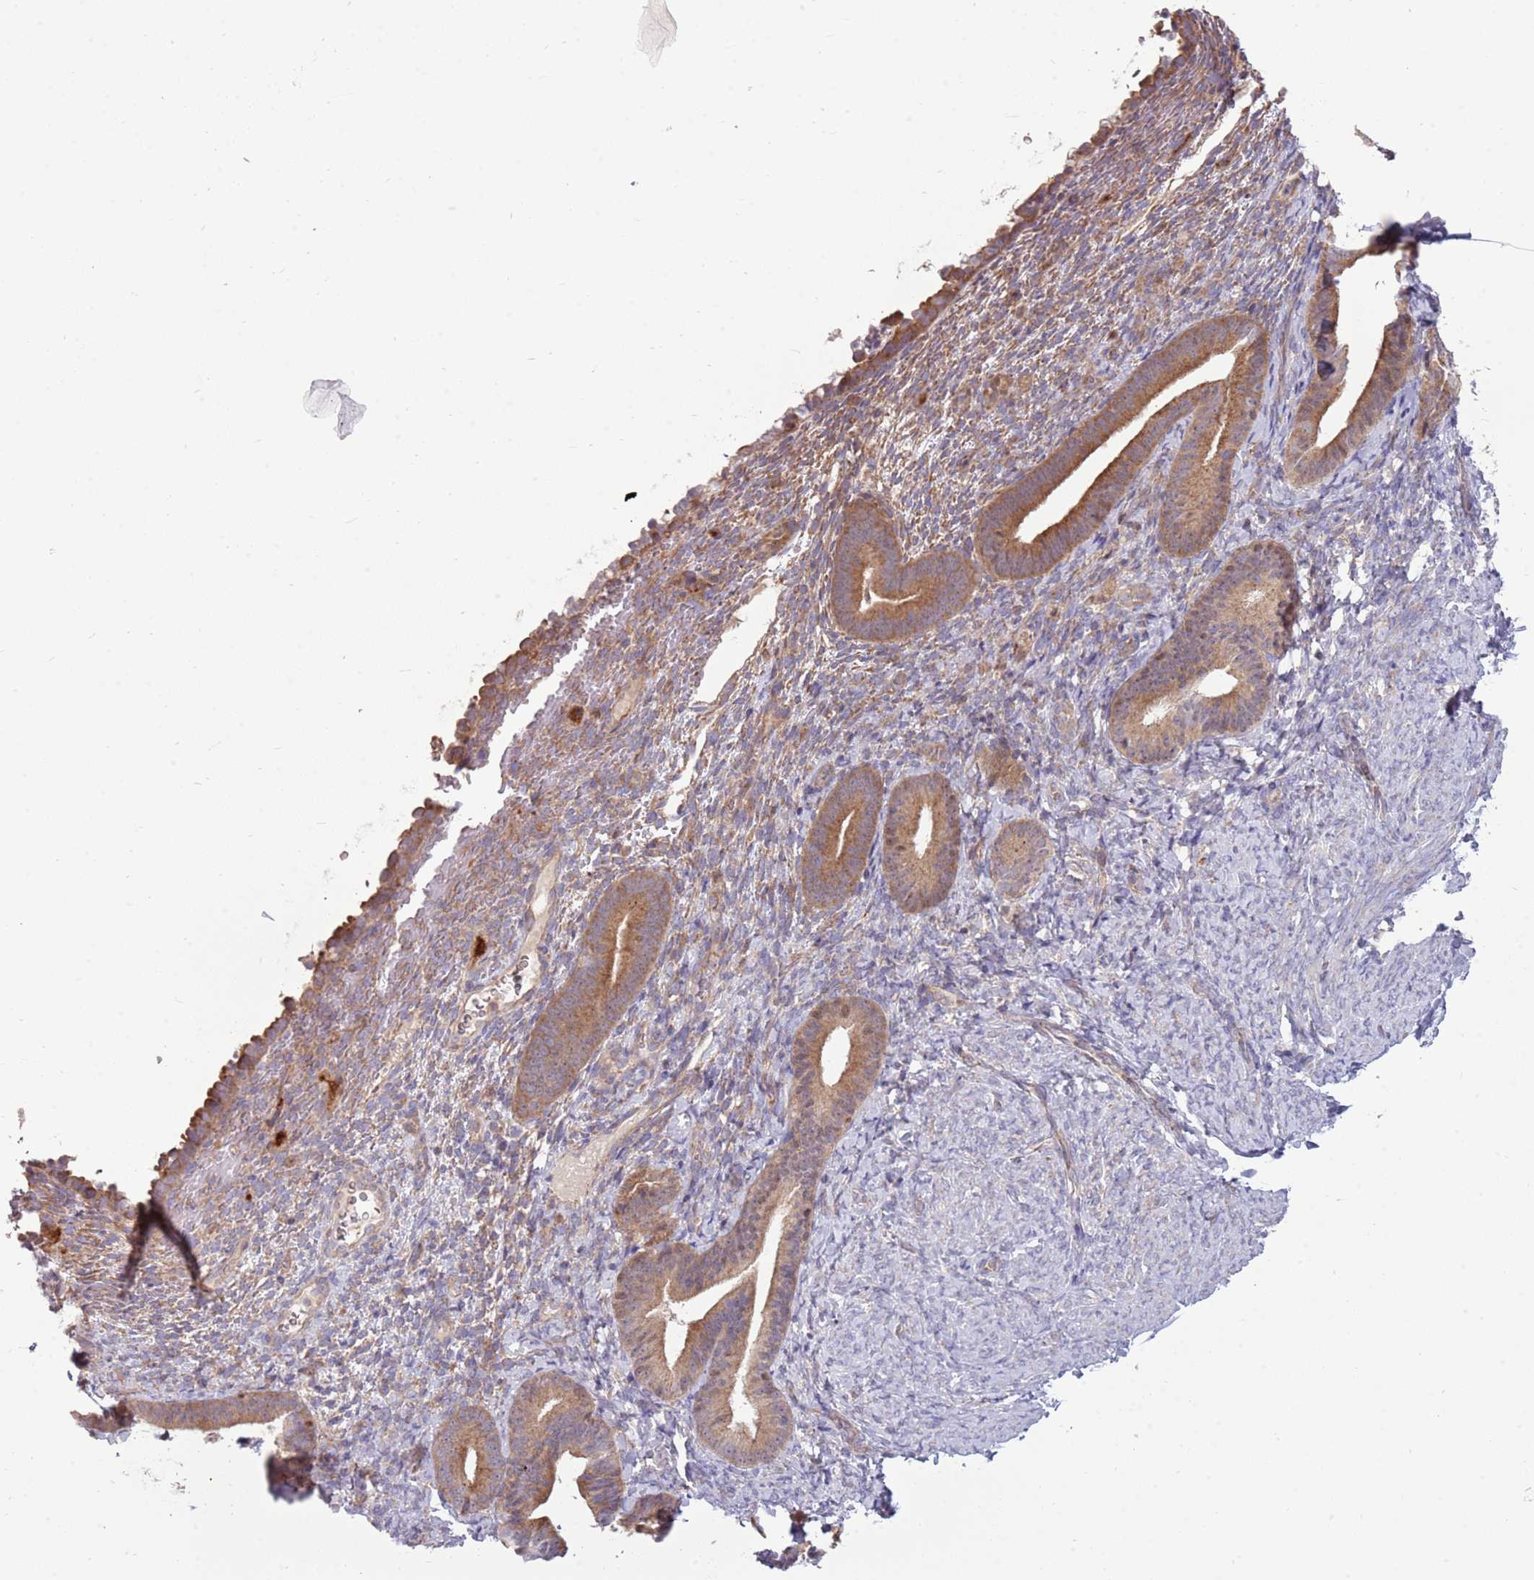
{"staining": {"intensity": "moderate", "quantity": "<25%", "location": "cytoplasmic/membranous"}, "tissue": "endometrium", "cell_type": "Cells in endometrial stroma", "image_type": "normal", "snomed": [{"axis": "morphology", "description": "Normal tissue, NOS"}, {"axis": "topography", "description": "Endometrium"}], "caption": "Cells in endometrial stroma show low levels of moderate cytoplasmic/membranous positivity in approximately <25% of cells in benign human endometrium.", "gene": "PPP1R27", "patient": {"sex": "female", "age": 65}}